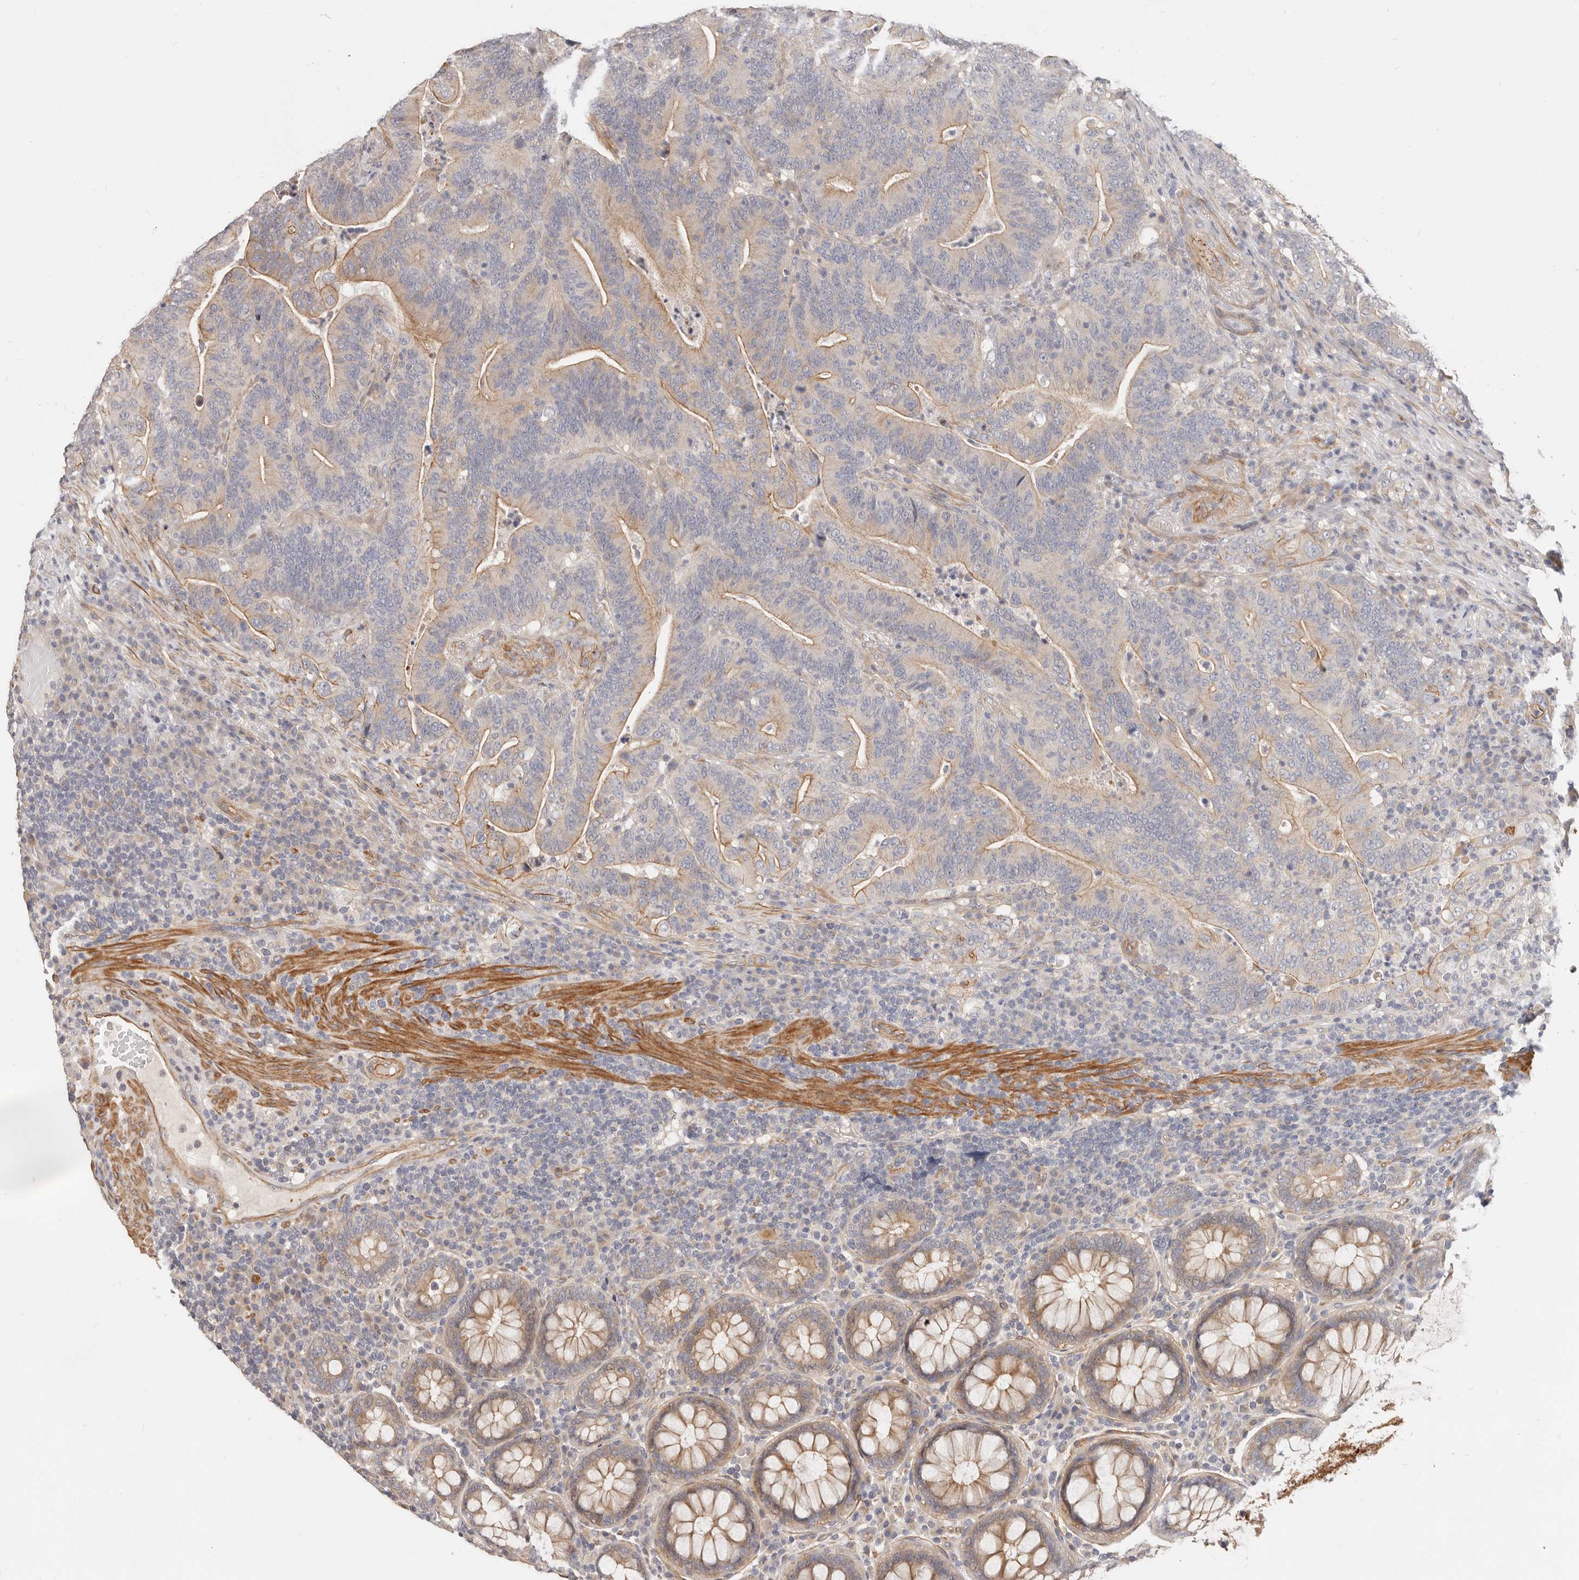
{"staining": {"intensity": "moderate", "quantity": "<25%", "location": "cytoplasmic/membranous"}, "tissue": "colorectal cancer", "cell_type": "Tumor cells", "image_type": "cancer", "snomed": [{"axis": "morphology", "description": "Adenocarcinoma, NOS"}, {"axis": "topography", "description": "Colon"}], "caption": "A brown stain highlights moderate cytoplasmic/membranous positivity of a protein in colorectal adenocarcinoma tumor cells. Using DAB (3,3'-diaminobenzidine) (brown) and hematoxylin (blue) stains, captured at high magnification using brightfield microscopy.", "gene": "ZRANB1", "patient": {"sex": "female", "age": 66}}